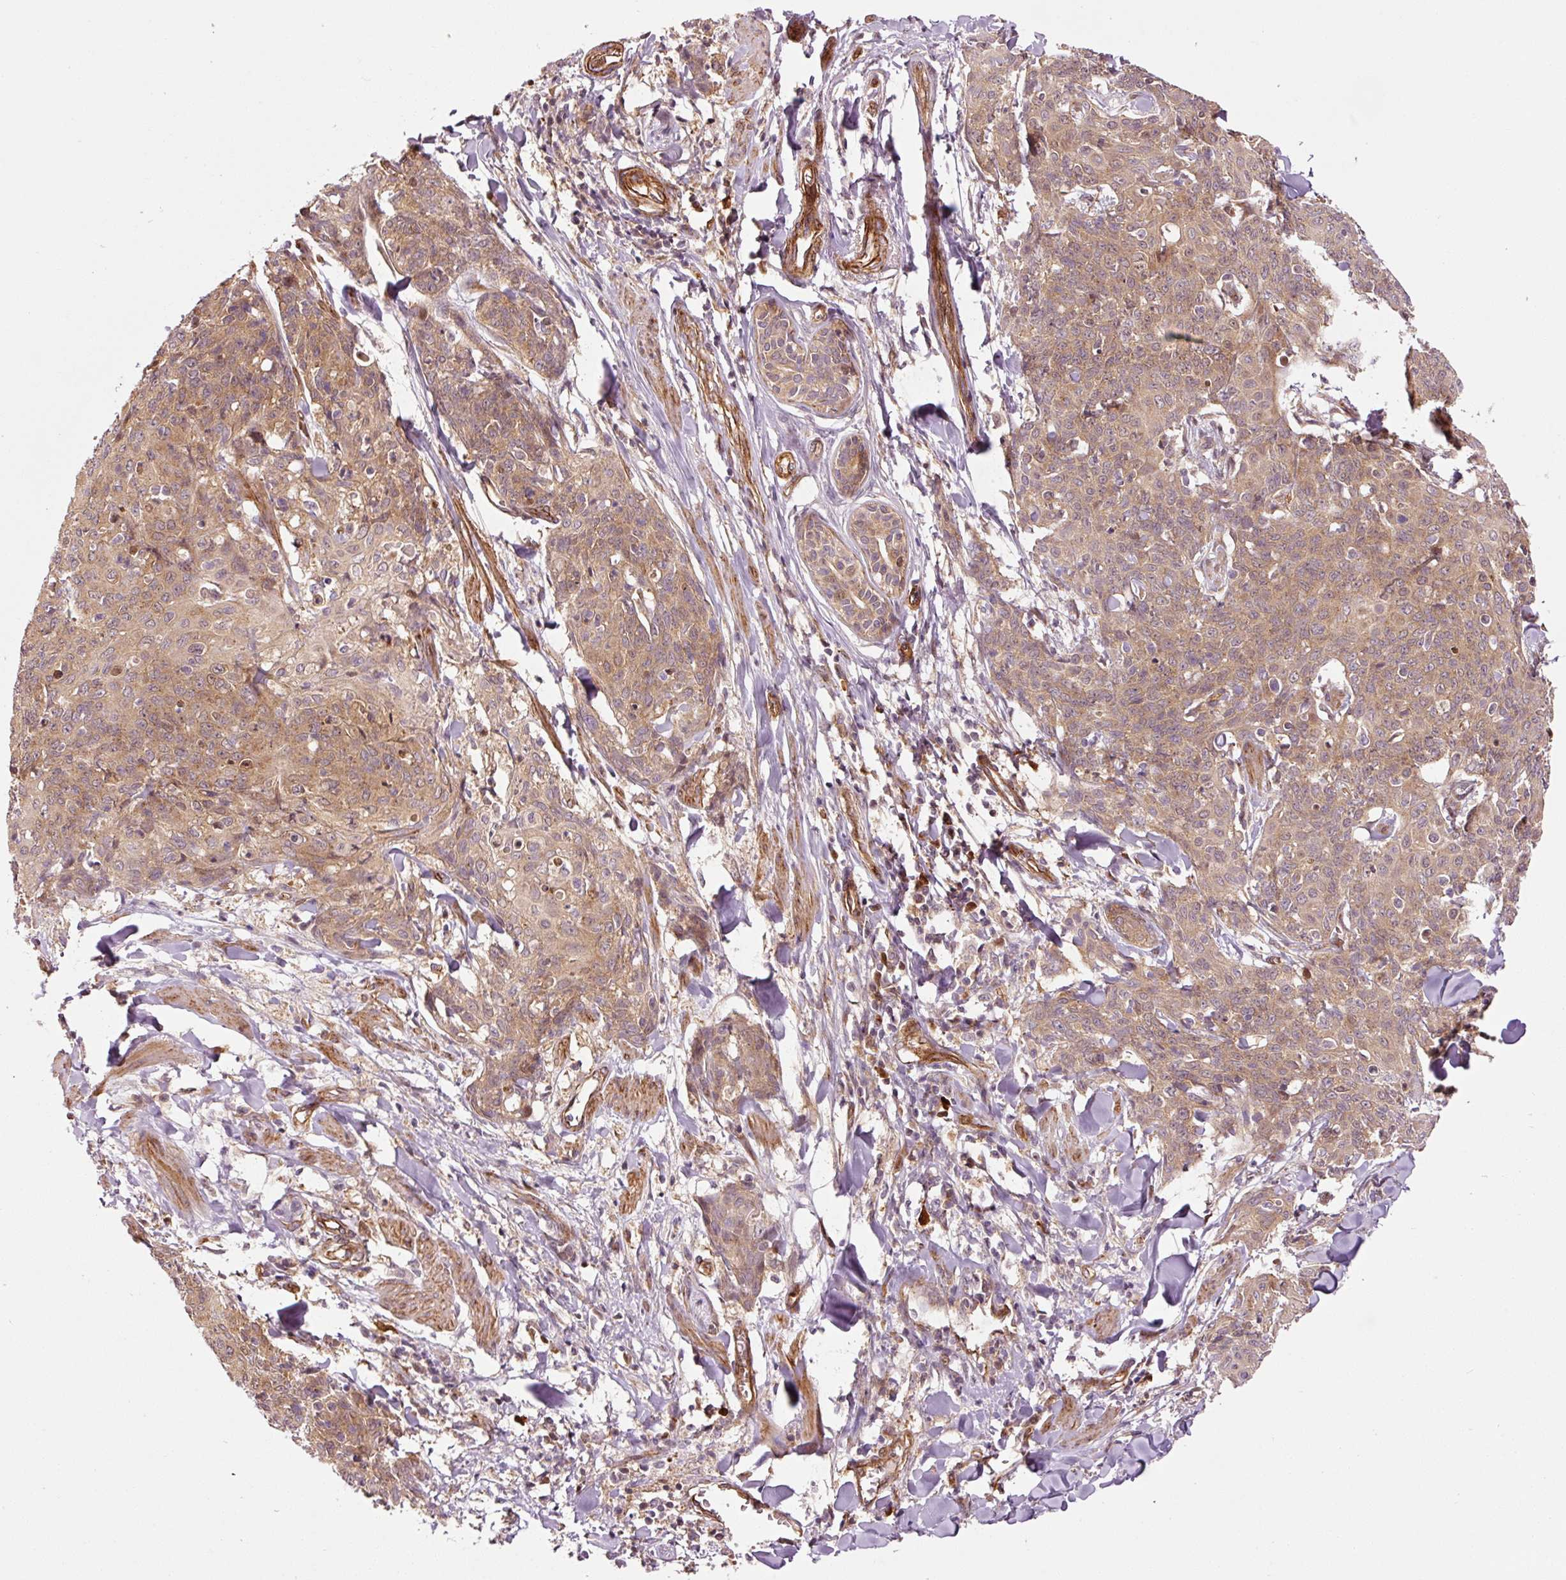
{"staining": {"intensity": "moderate", "quantity": ">75%", "location": "cytoplasmic/membranous"}, "tissue": "skin cancer", "cell_type": "Tumor cells", "image_type": "cancer", "snomed": [{"axis": "morphology", "description": "Squamous cell carcinoma, NOS"}, {"axis": "topography", "description": "Skin"}, {"axis": "topography", "description": "Vulva"}], "caption": "Immunohistochemistry (IHC) (DAB (3,3'-diaminobenzidine)) staining of human squamous cell carcinoma (skin) shows moderate cytoplasmic/membranous protein positivity in about >75% of tumor cells.", "gene": "PPP1R14B", "patient": {"sex": "female", "age": 85}}